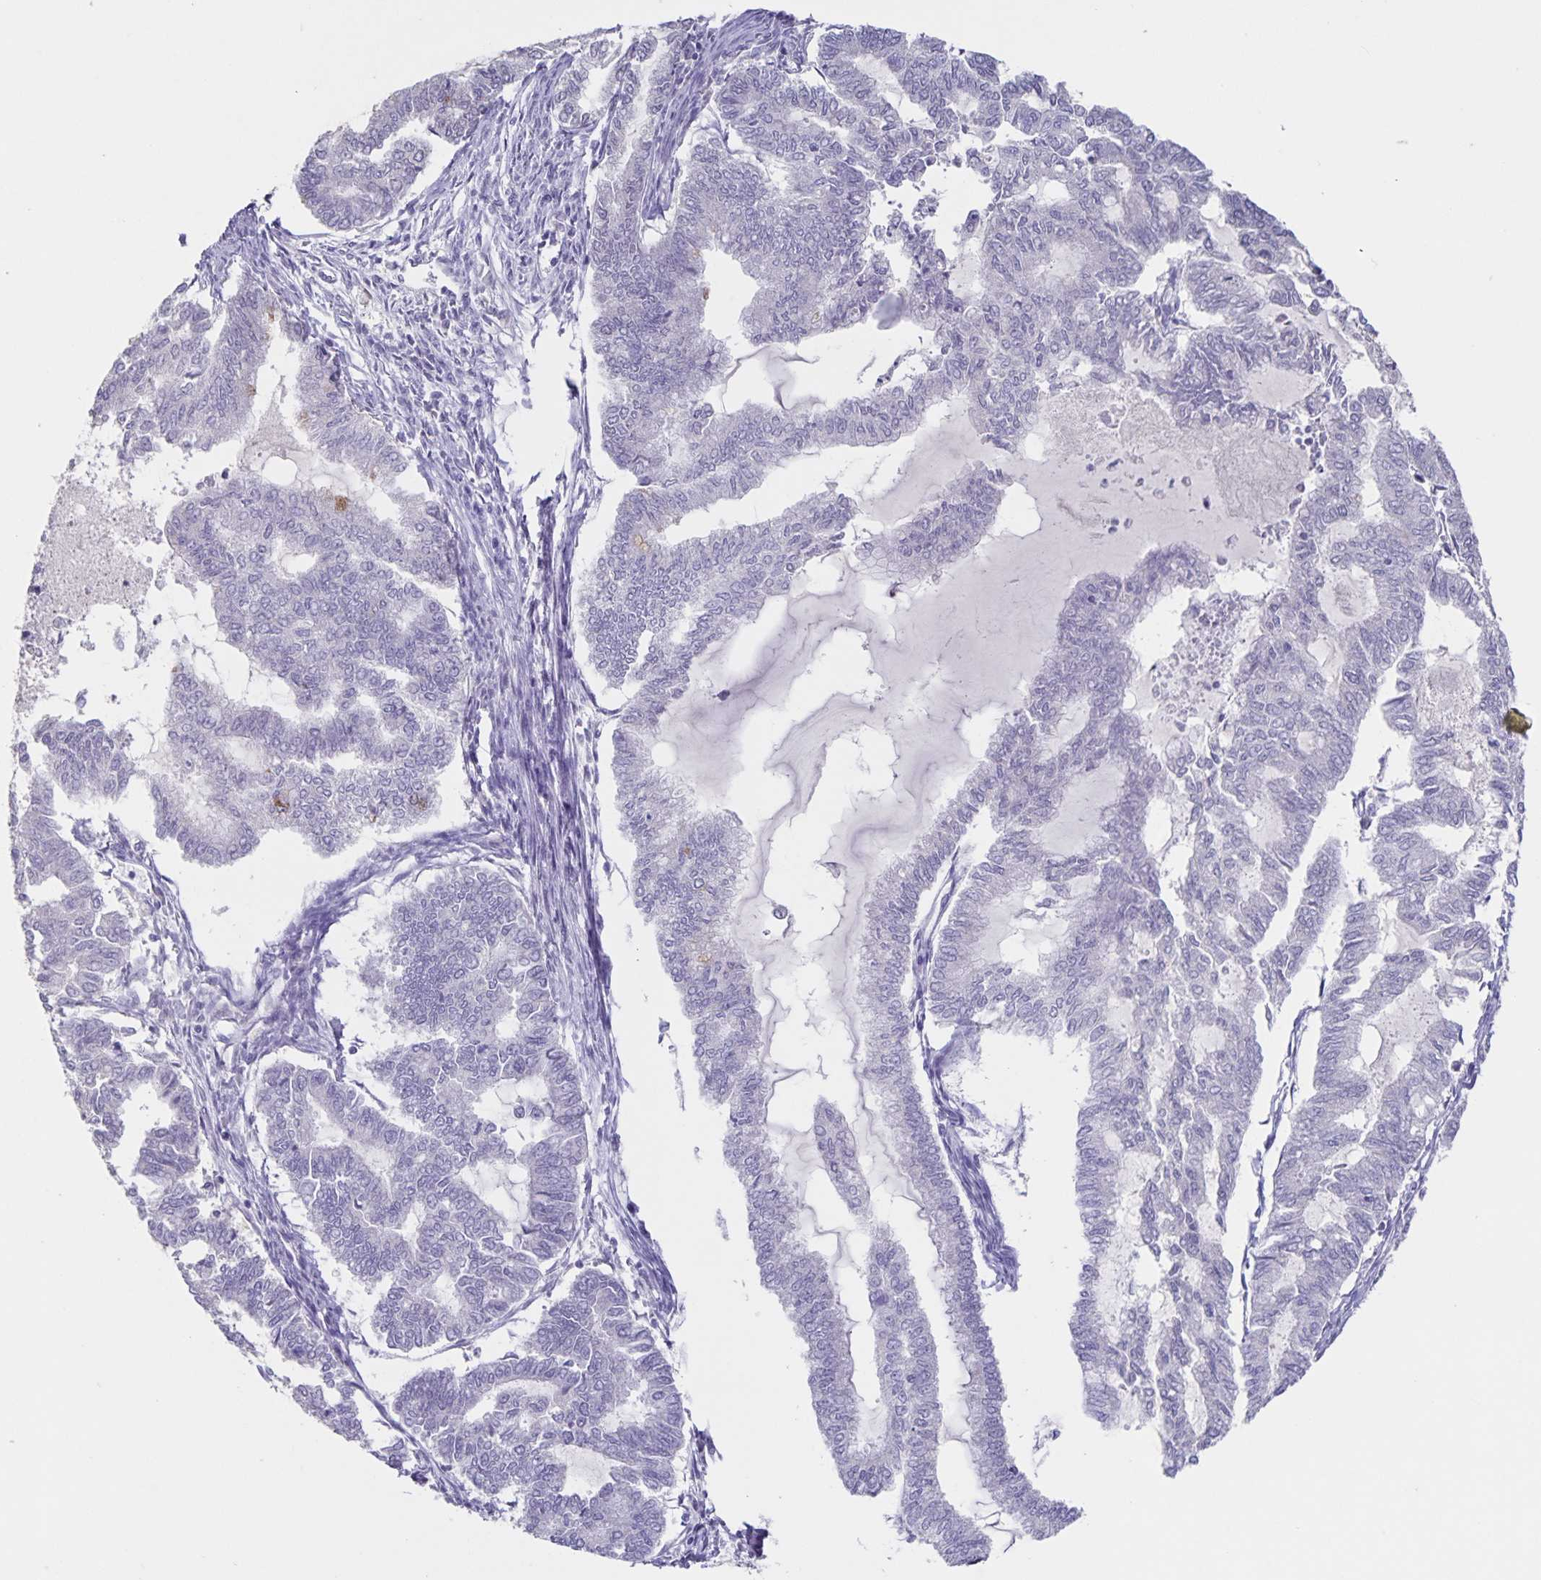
{"staining": {"intensity": "negative", "quantity": "none", "location": "none"}, "tissue": "endometrial cancer", "cell_type": "Tumor cells", "image_type": "cancer", "snomed": [{"axis": "morphology", "description": "Adenocarcinoma, NOS"}, {"axis": "topography", "description": "Endometrium"}], "caption": "A high-resolution photomicrograph shows IHC staining of endometrial cancer, which exhibits no significant positivity in tumor cells.", "gene": "INSL5", "patient": {"sex": "female", "age": 79}}